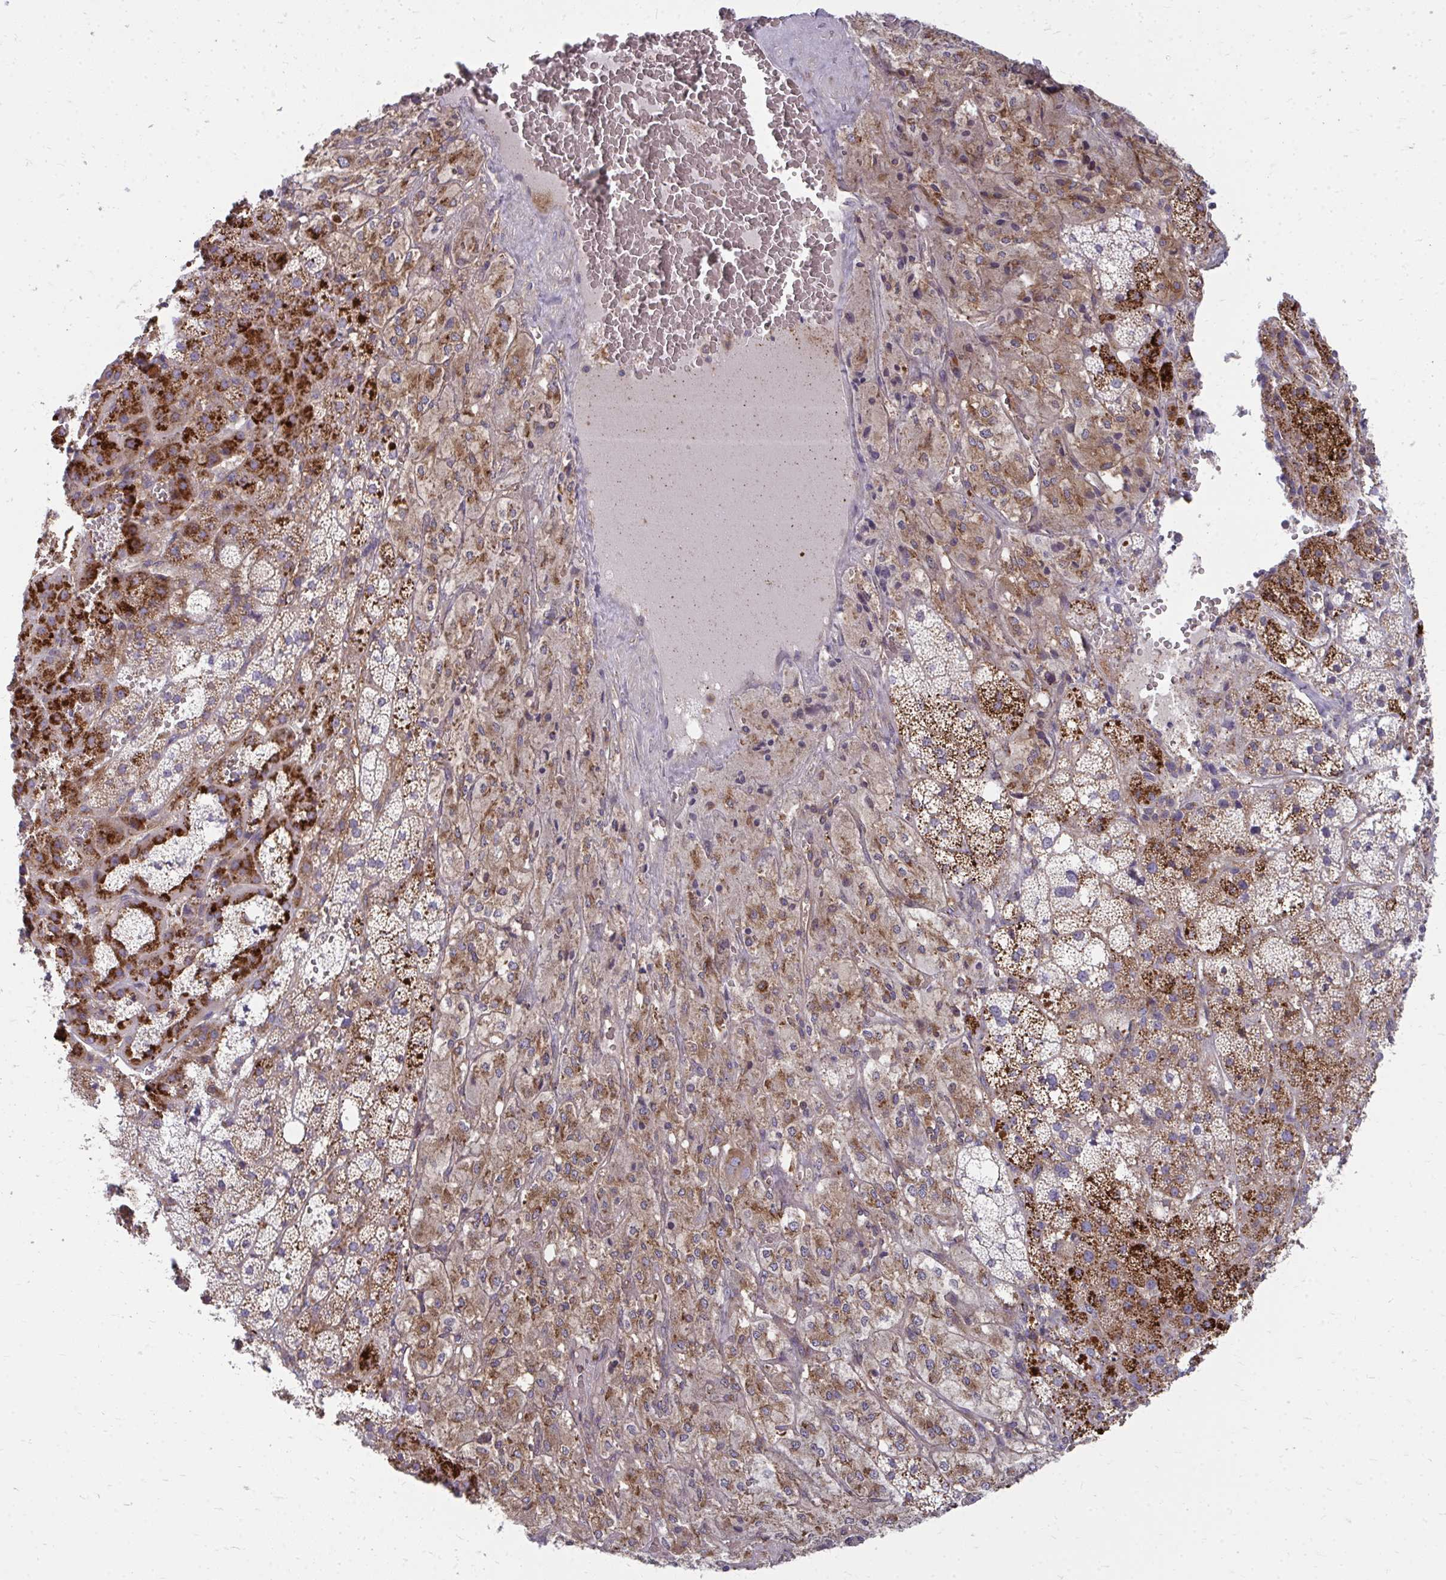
{"staining": {"intensity": "strong", "quantity": "25%-75%", "location": "cytoplasmic/membranous"}, "tissue": "adrenal gland", "cell_type": "Glandular cells", "image_type": "normal", "snomed": [{"axis": "morphology", "description": "Normal tissue, NOS"}, {"axis": "topography", "description": "Adrenal gland"}], "caption": "Protein expression analysis of unremarkable adrenal gland reveals strong cytoplasmic/membranous positivity in approximately 25%-75% of glandular cells.", "gene": "ASAP1", "patient": {"sex": "male", "age": 53}}